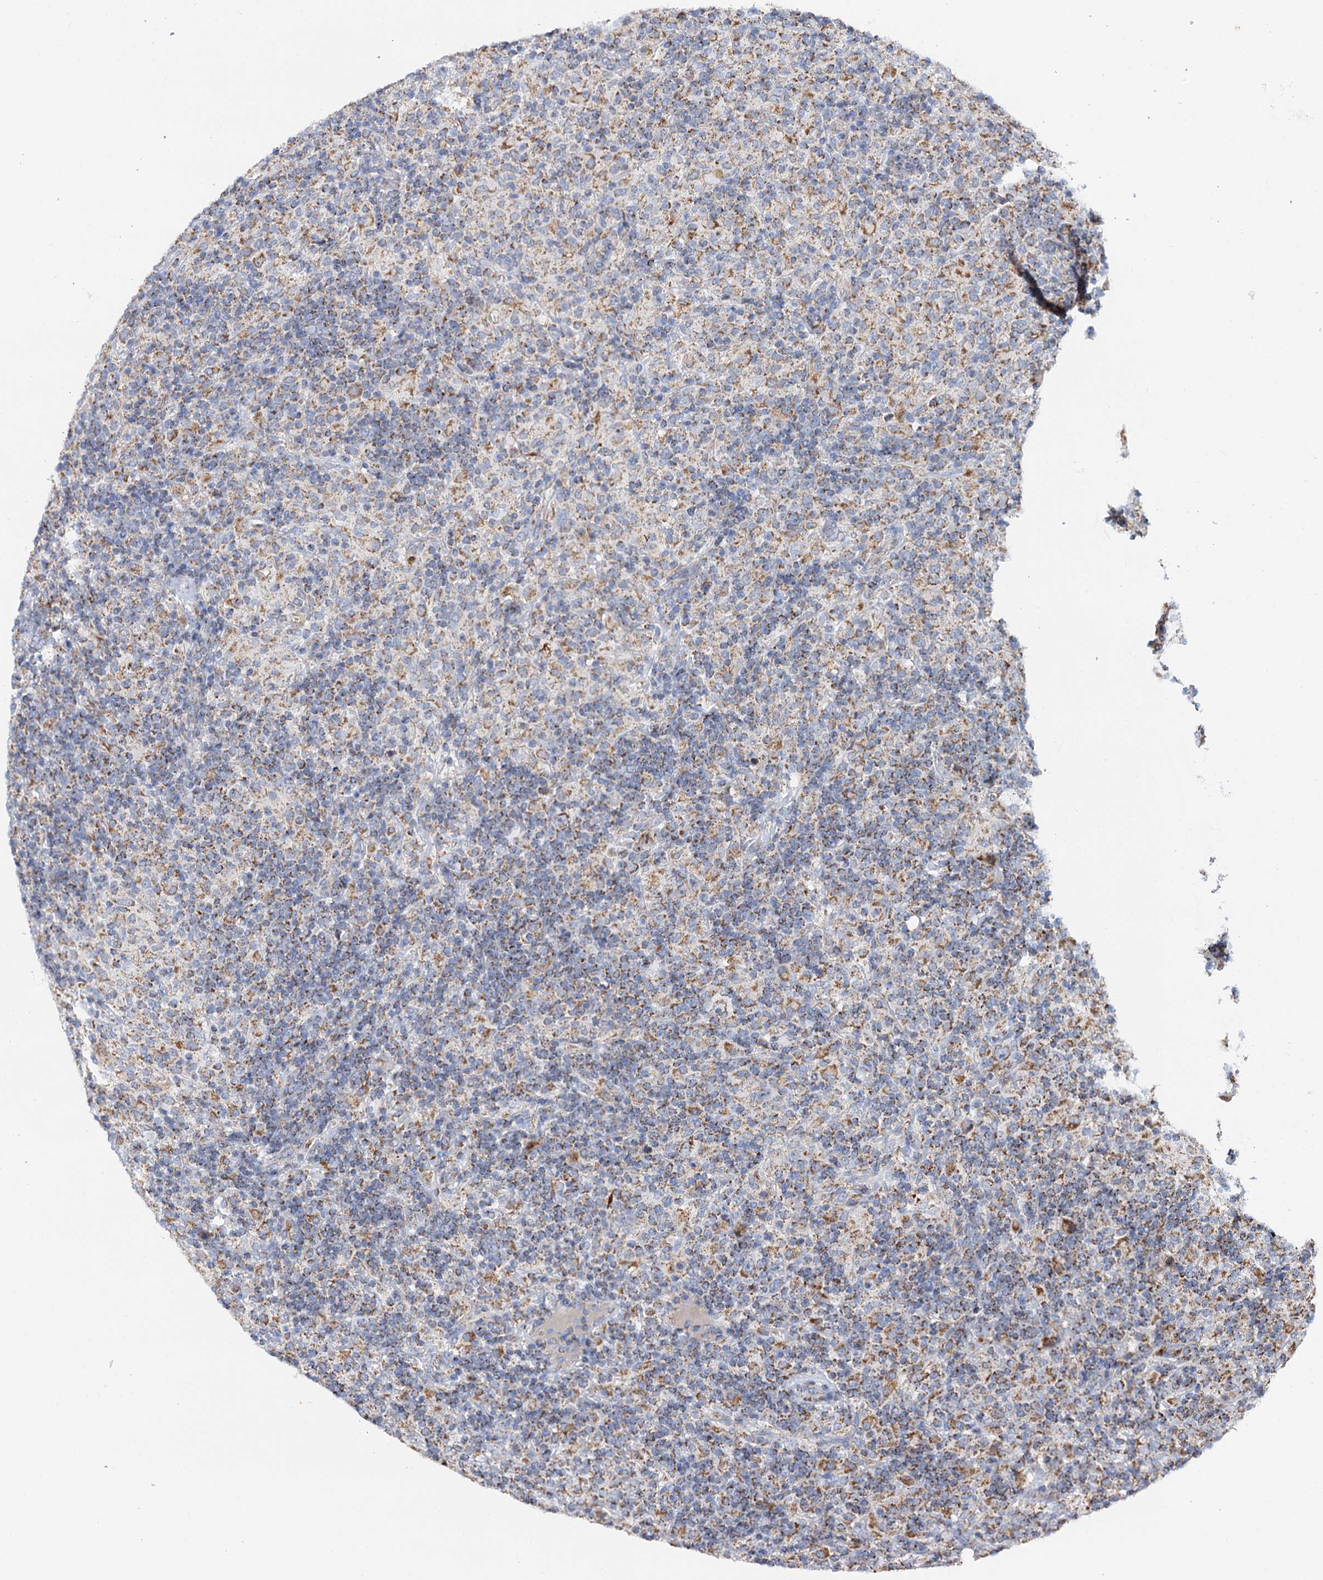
{"staining": {"intensity": "moderate", "quantity": "25%-75%", "location": "cytoplasmic/membranous"}, "tissue": "lymphoma", "cell_type": "Tumor cells", "image_type": "cancer", "snomed": [{"axis": "morphology", "description": "Hodgkin's disease, NOS"}, {"axis": "topography", "description": "Lymph node"}], "caption": "Hodgkin's disease stained with DAB IHC exhibits medium levels of moderate cytoplasmic/membranous staining in approximately 25%-75% of tumor cells.", "gene": "C2CD3", "patient": {"sex": "male", "age": 70}}